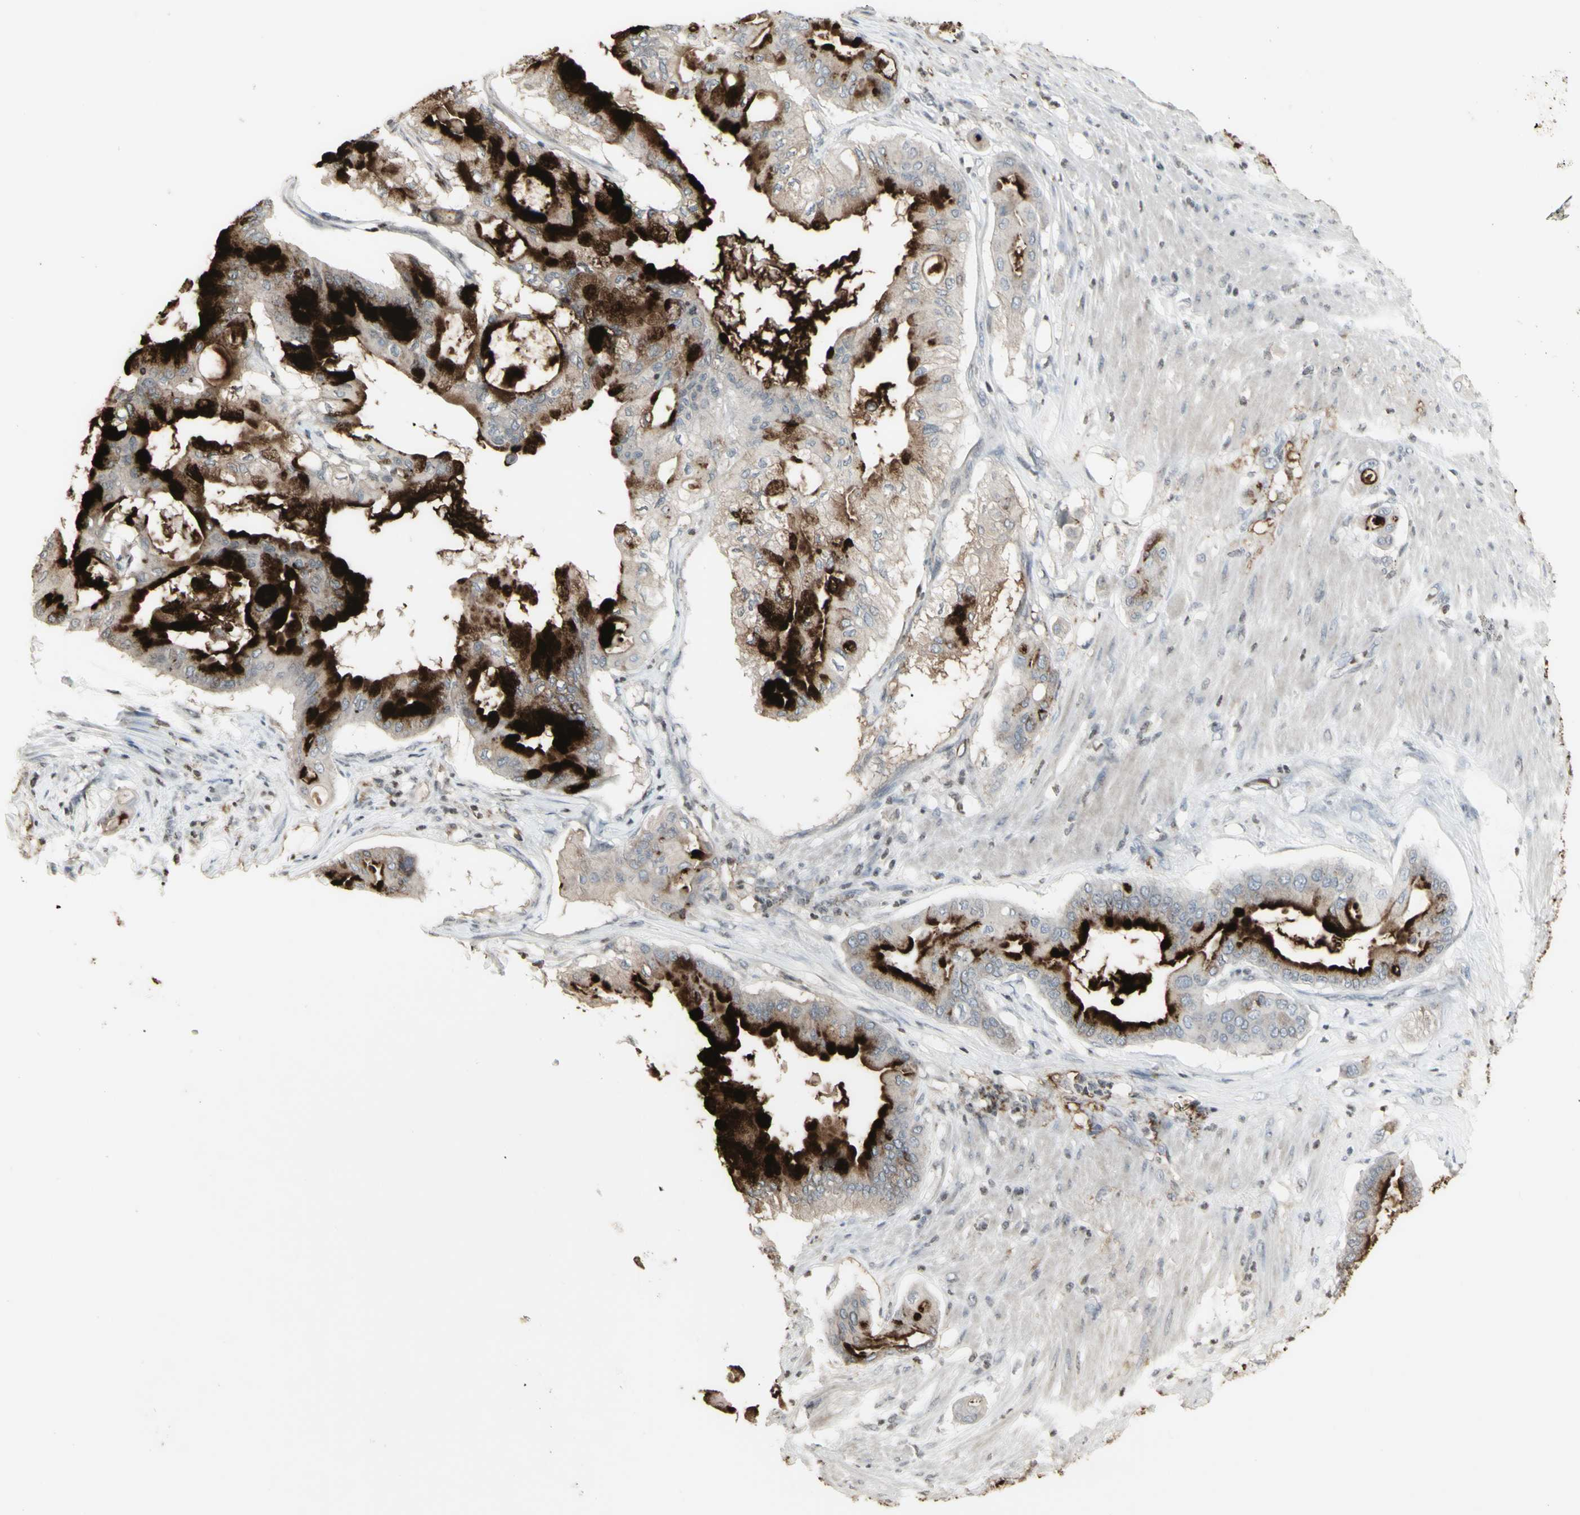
{"staining": {"intensity": "strong", "quantity": "25%-75%", "location": "cytoplasmic/membranous"}, "tissue": "pancreatic cancer", "cell_type": "Tumor cells", "image_type": "cancer", "snomed": [{"axis": "morphology", "description": "Adenocarcinoma, NOS"}, {"axis": "morphology", "description": "Adenocarcinoma, metastatic, NOS"}, {"axis": "topography", "description": "Lymph node"}, {"axis": "topography", "description": "Pancreas"}, {"axis": "topography", "description": "Duodenum"}], "caption": "Protein positivity by immunohistochemistry (IHC) displays strong cytoplasmic/membranous positivity in about 25%-75% of tumor cells in pancreatic cancer (metastatic adenocarcinoma). Using DAB (brown) and hematoxylin (blue) stains, captured at high magnification using brightfield microscopy.", "gene": "MUC5AC", "patient": {"sex": "female", "age": 64}}